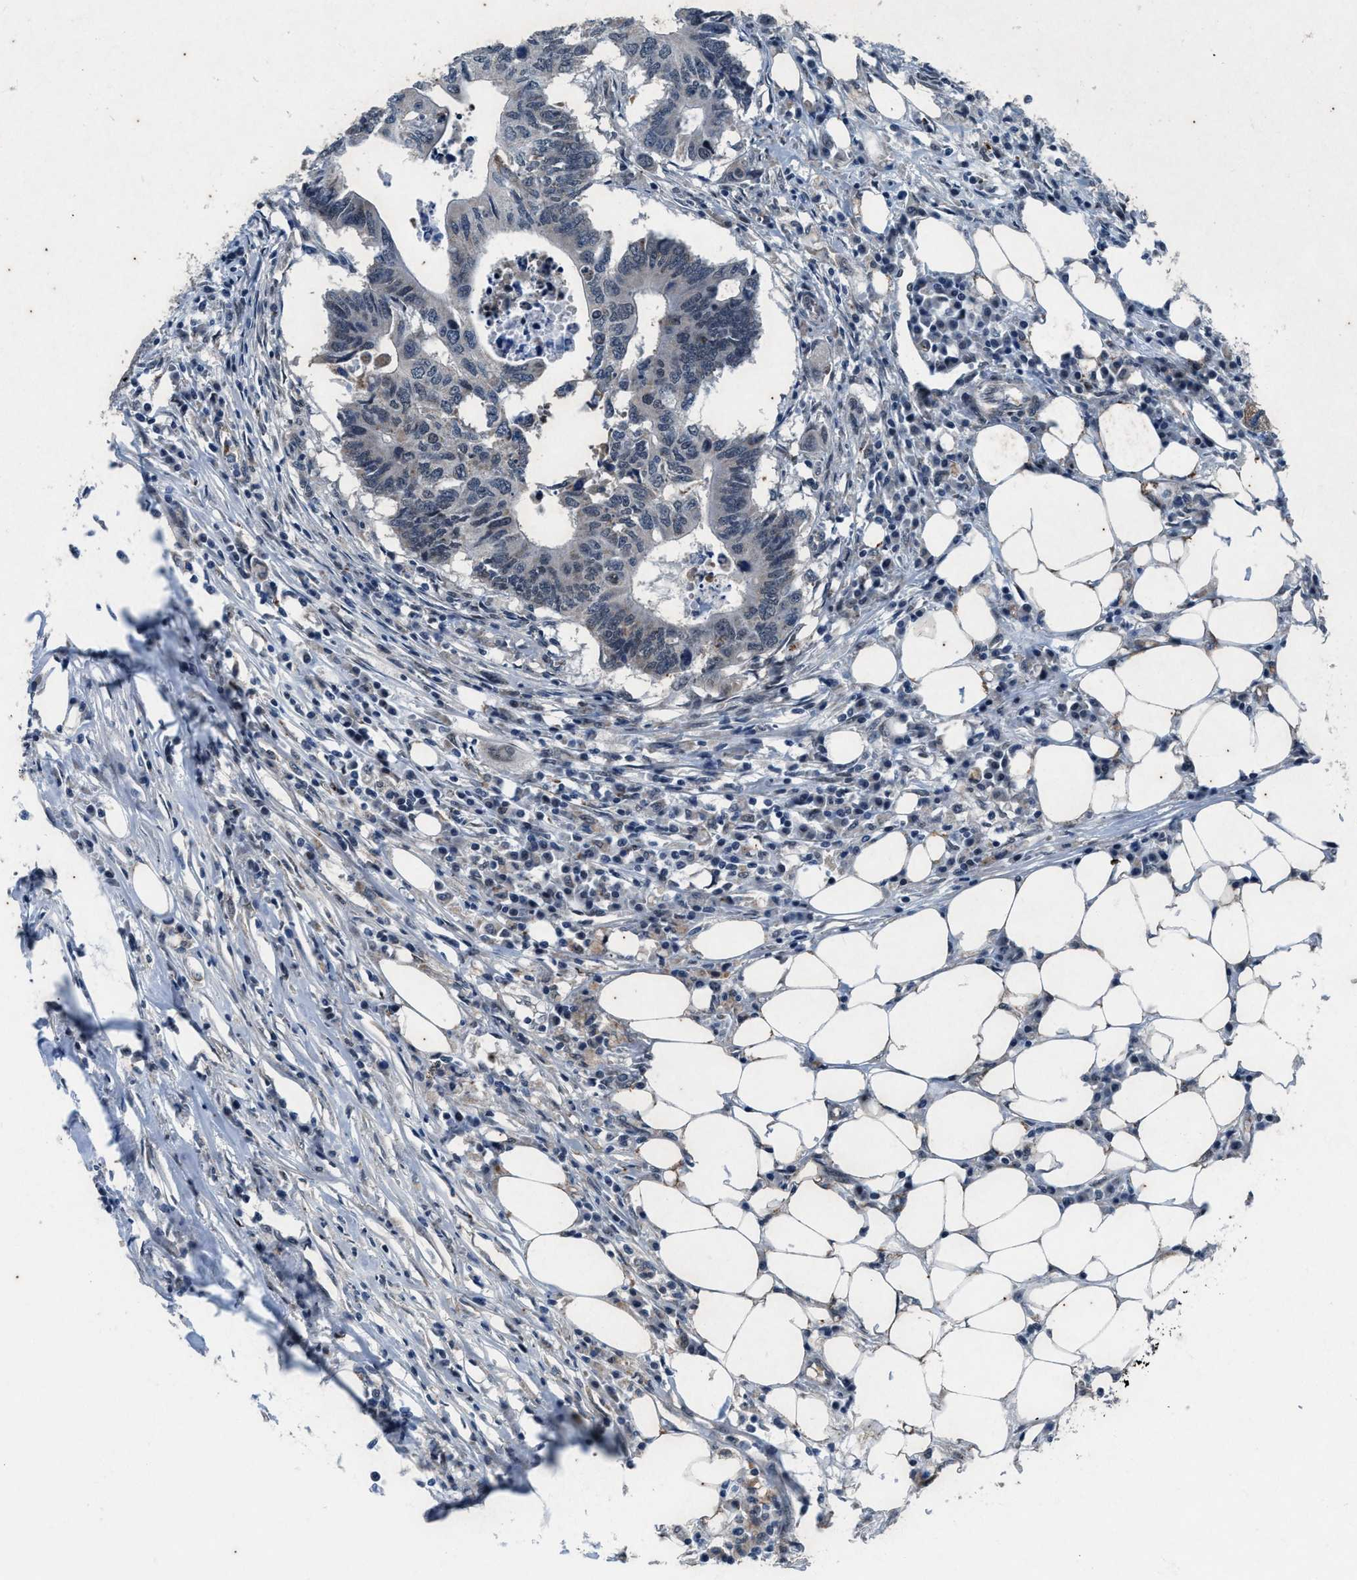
{"staining": {"intensity": "negative", "quantity": "none", "location": "none"}, "tissue": "colorectal cancer", "cell_type": "Tumor cells", "image_type": "cancer", "snomed": [{"axis": "morphology", "description": "Adenocarcinoma, NOS"}, {"axis": "topography", "description": "Colon"}], "caption": "Image shows no protein expression in tumor cells of colorectal cancer tissue.", "gene": "KIF24", "patient": {"sex": "male", "age": 71}}